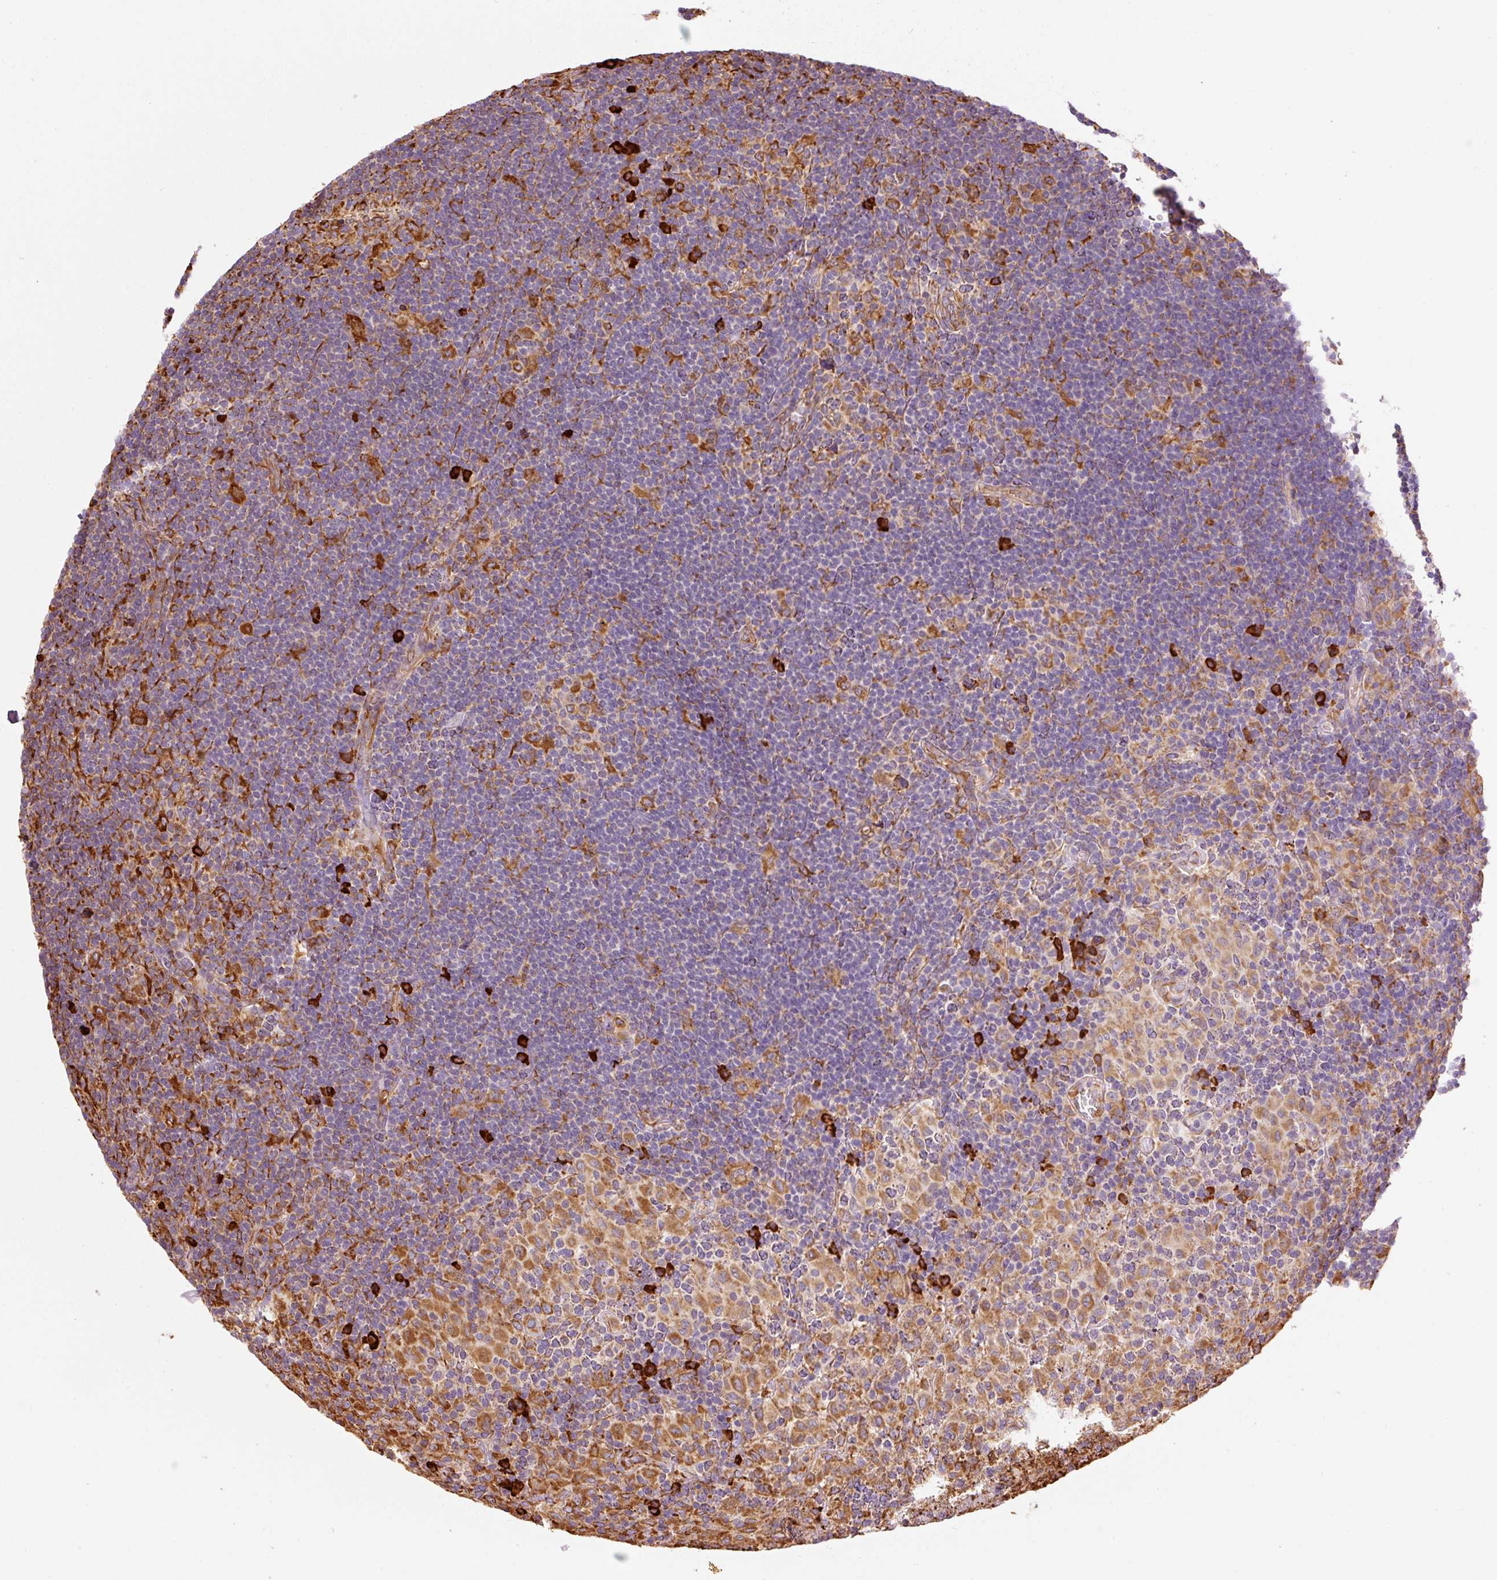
{"staining": {"intensity": "moderate", "quantity": ">75%", "location": "cytoplasmic/membranous"}, "tissue": "lymphoma", "cell_type": "Tumor cells", "image_type": "cancer", "snomed": [{"axis": "morphology", "description": "Hodgkin's disease, NOS"}, {"axis": "topography", "description": "Lymph node"}], "caption": "A histopathology image of lymphoma stained for a protein reveals moderate cytoplasmic/membranous brown staining in tumor cells.", "gene": "KLC1", "patient": {"sex": "female", "age": 57}}